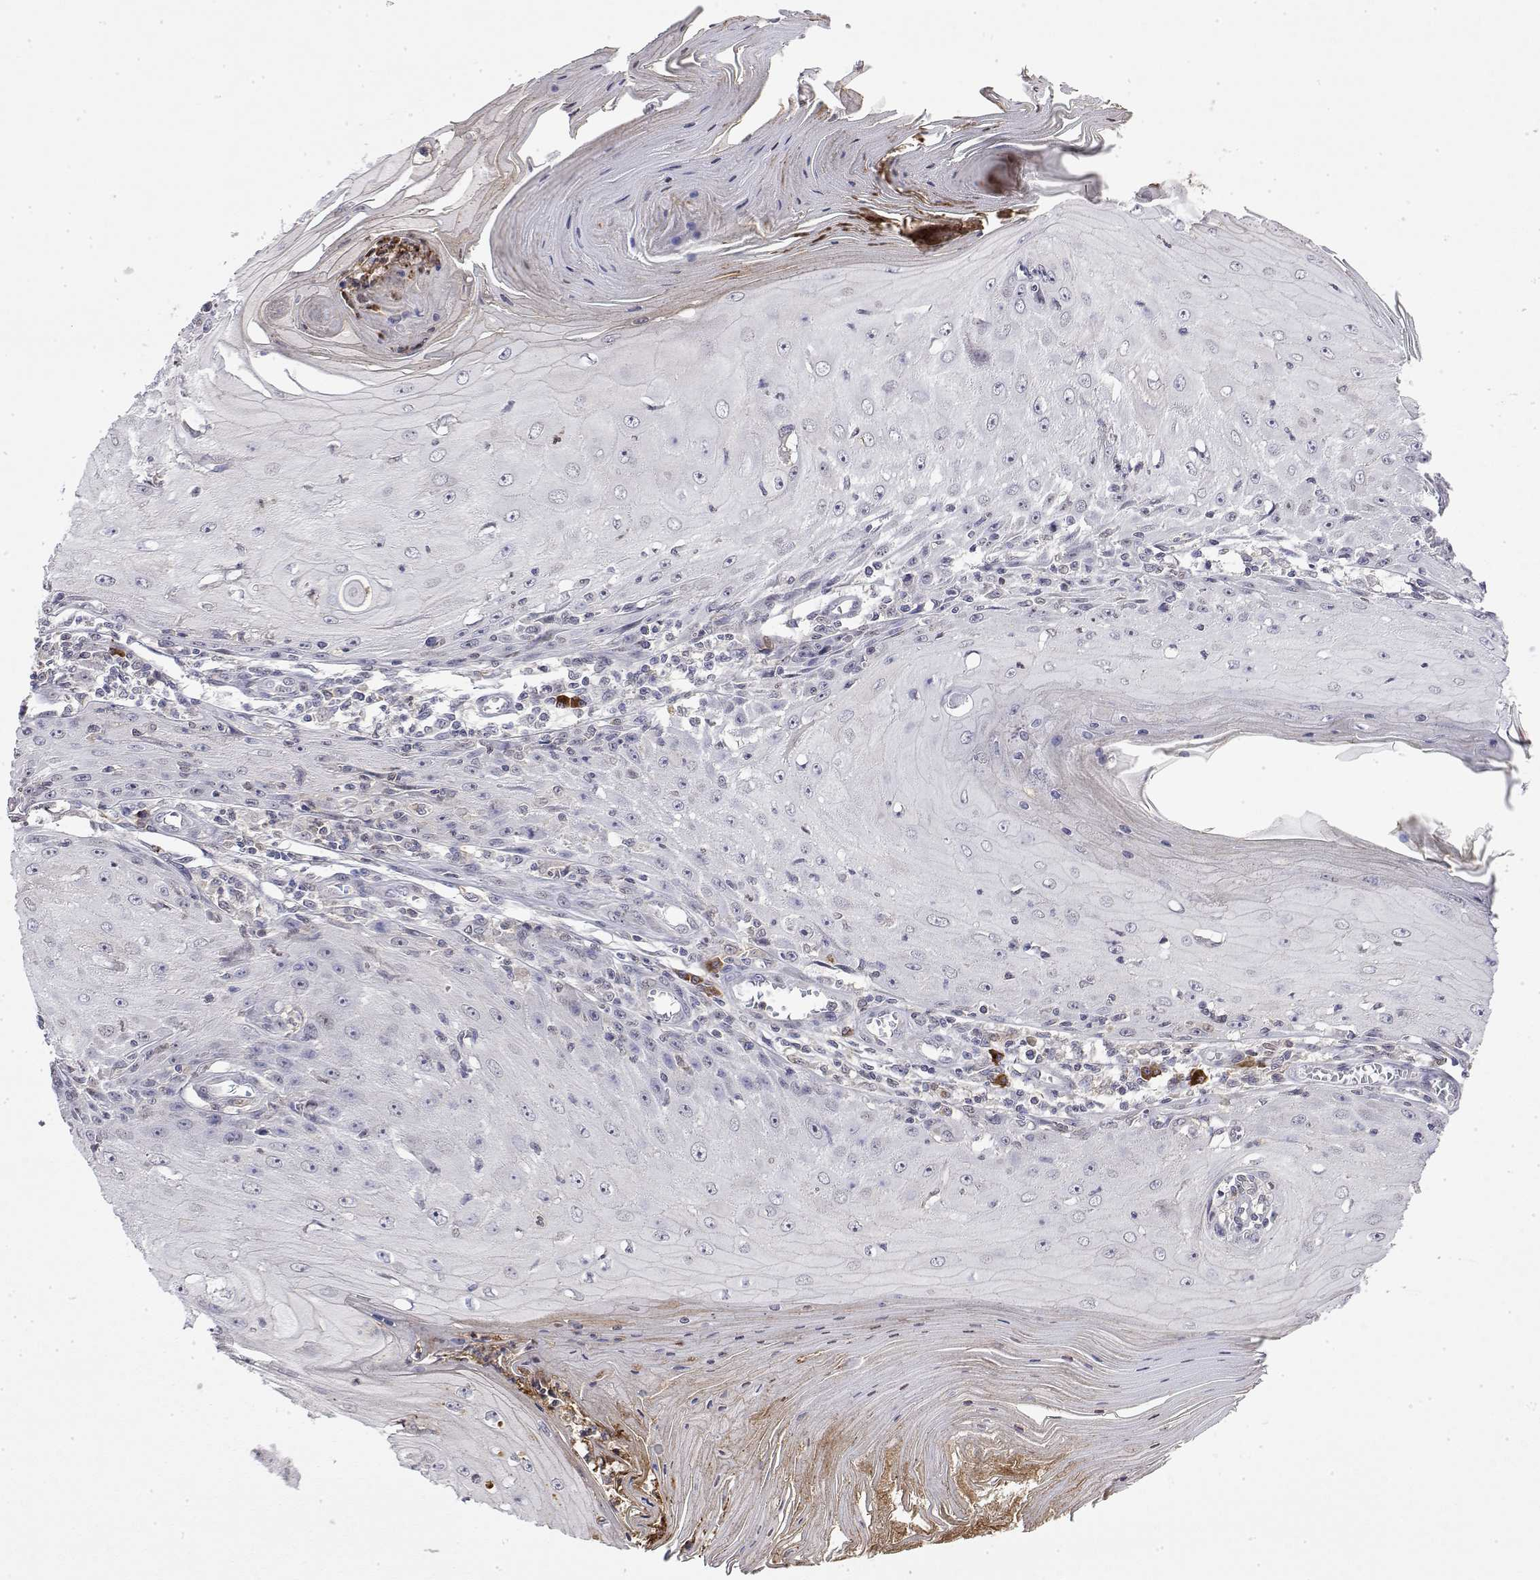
{"staining": {"intensity": "negative", "quantity": "none", "location": "none"}, "tissue": "skin cancer", "cell_type": "Tumor cells", "image_type": "cancer", "snomed": [{"axis": "morphology", "description": "Squamous cell carcinoma, NOS"}, {"axis": "topography", "description": "Skin"}], "caption": "This is an IHC histopathology image of human skin cancer. There is no staining in tumor cells.", "gene": "IGFBP4", "patient": {"sex": "female", "age": 73}}